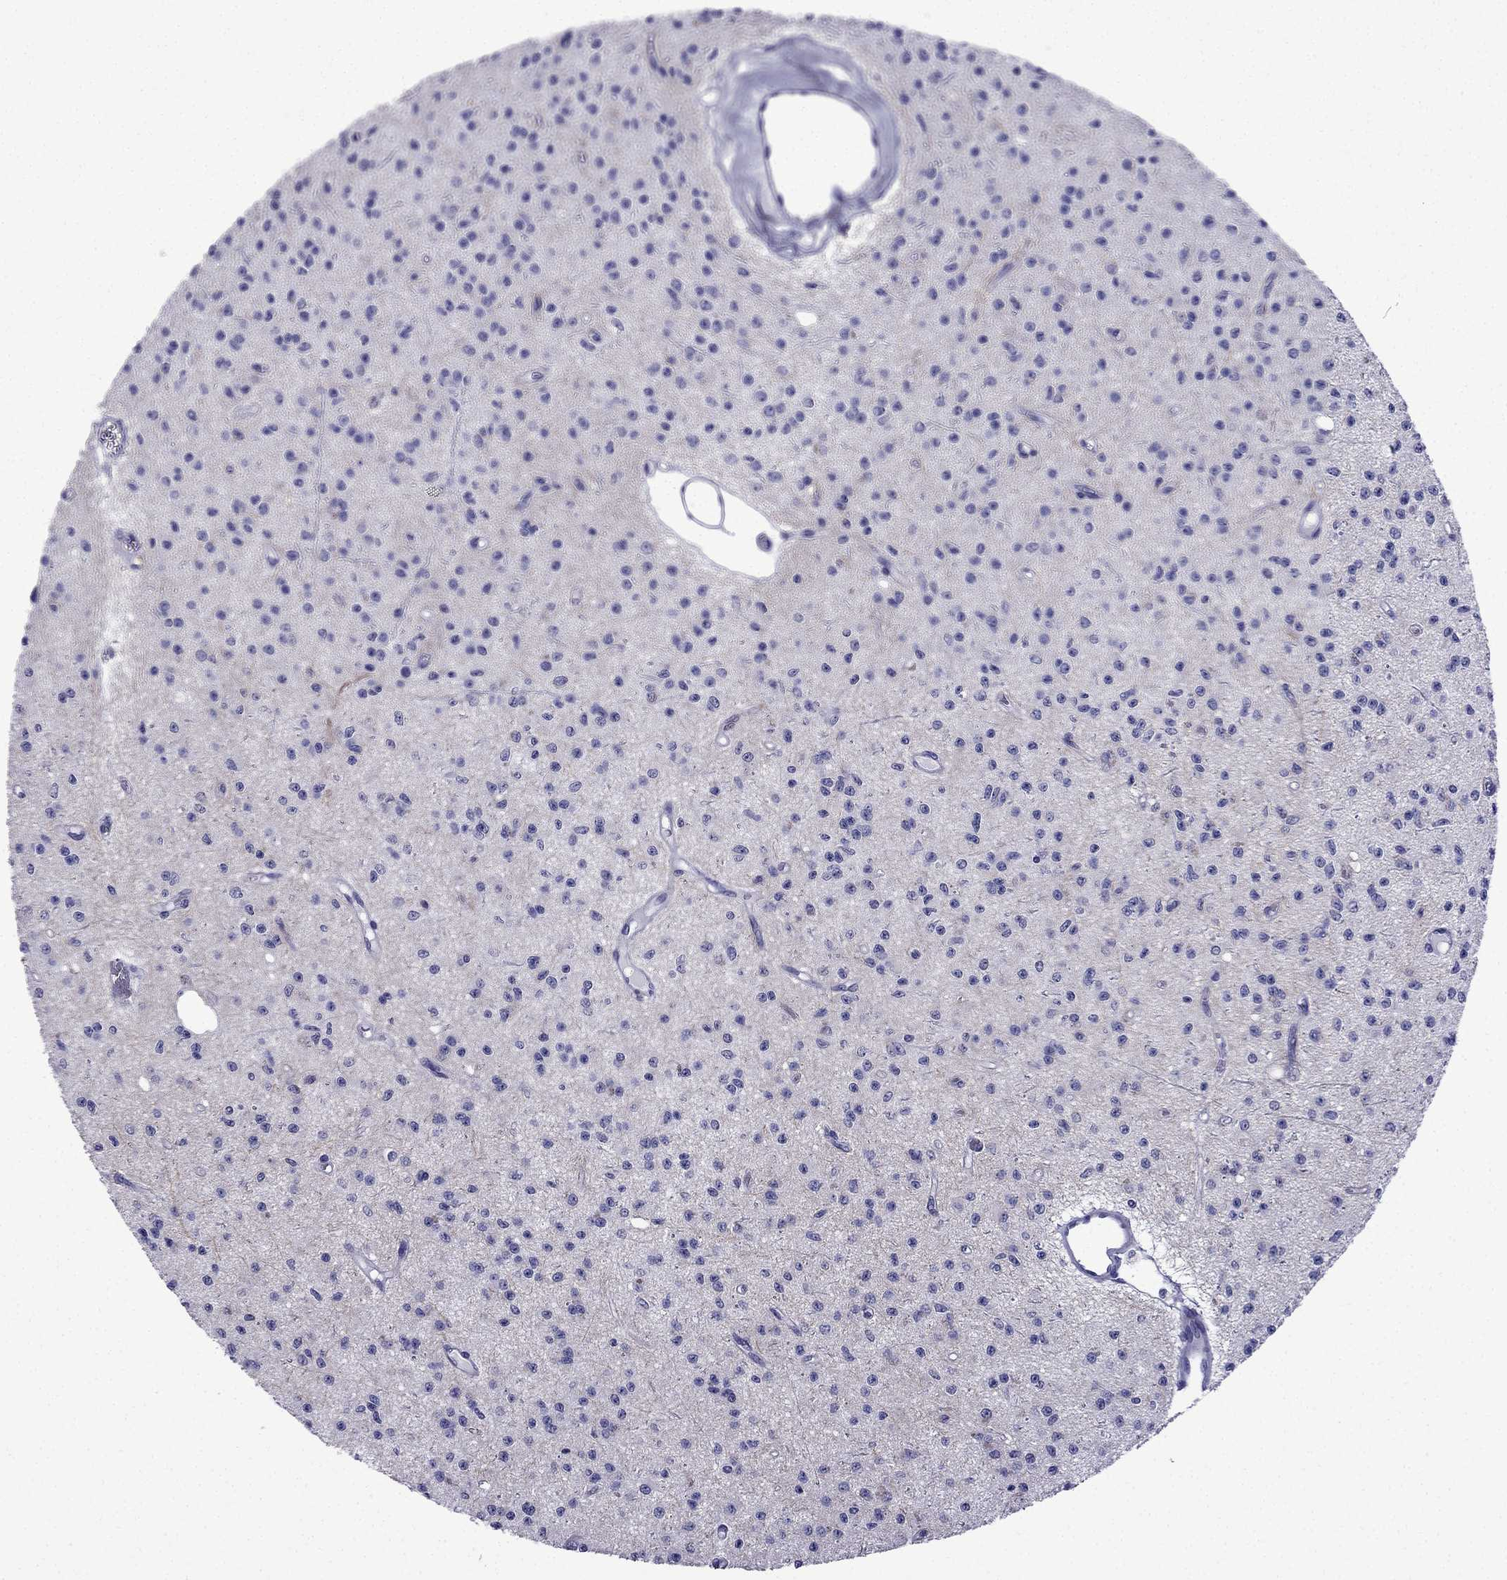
{"staining": {"intensity": "negative", "quantity": "none", "location": "none"}, "tissue": "glioma", "cell_type": "Tumor cells", "image_type": "cancer", "snomed": [{"axis": "morphology", "description": "Glioma, malignant, Low grade"}, {"axis": "topography", "description": "Brain"}], "caption": "This is an IHC photomicrograph of malignant glioma (low-grade). There is no positivity in tumor cells.", "gene": "POM121L12", "patient": {"sex": "female", "age": 45}}